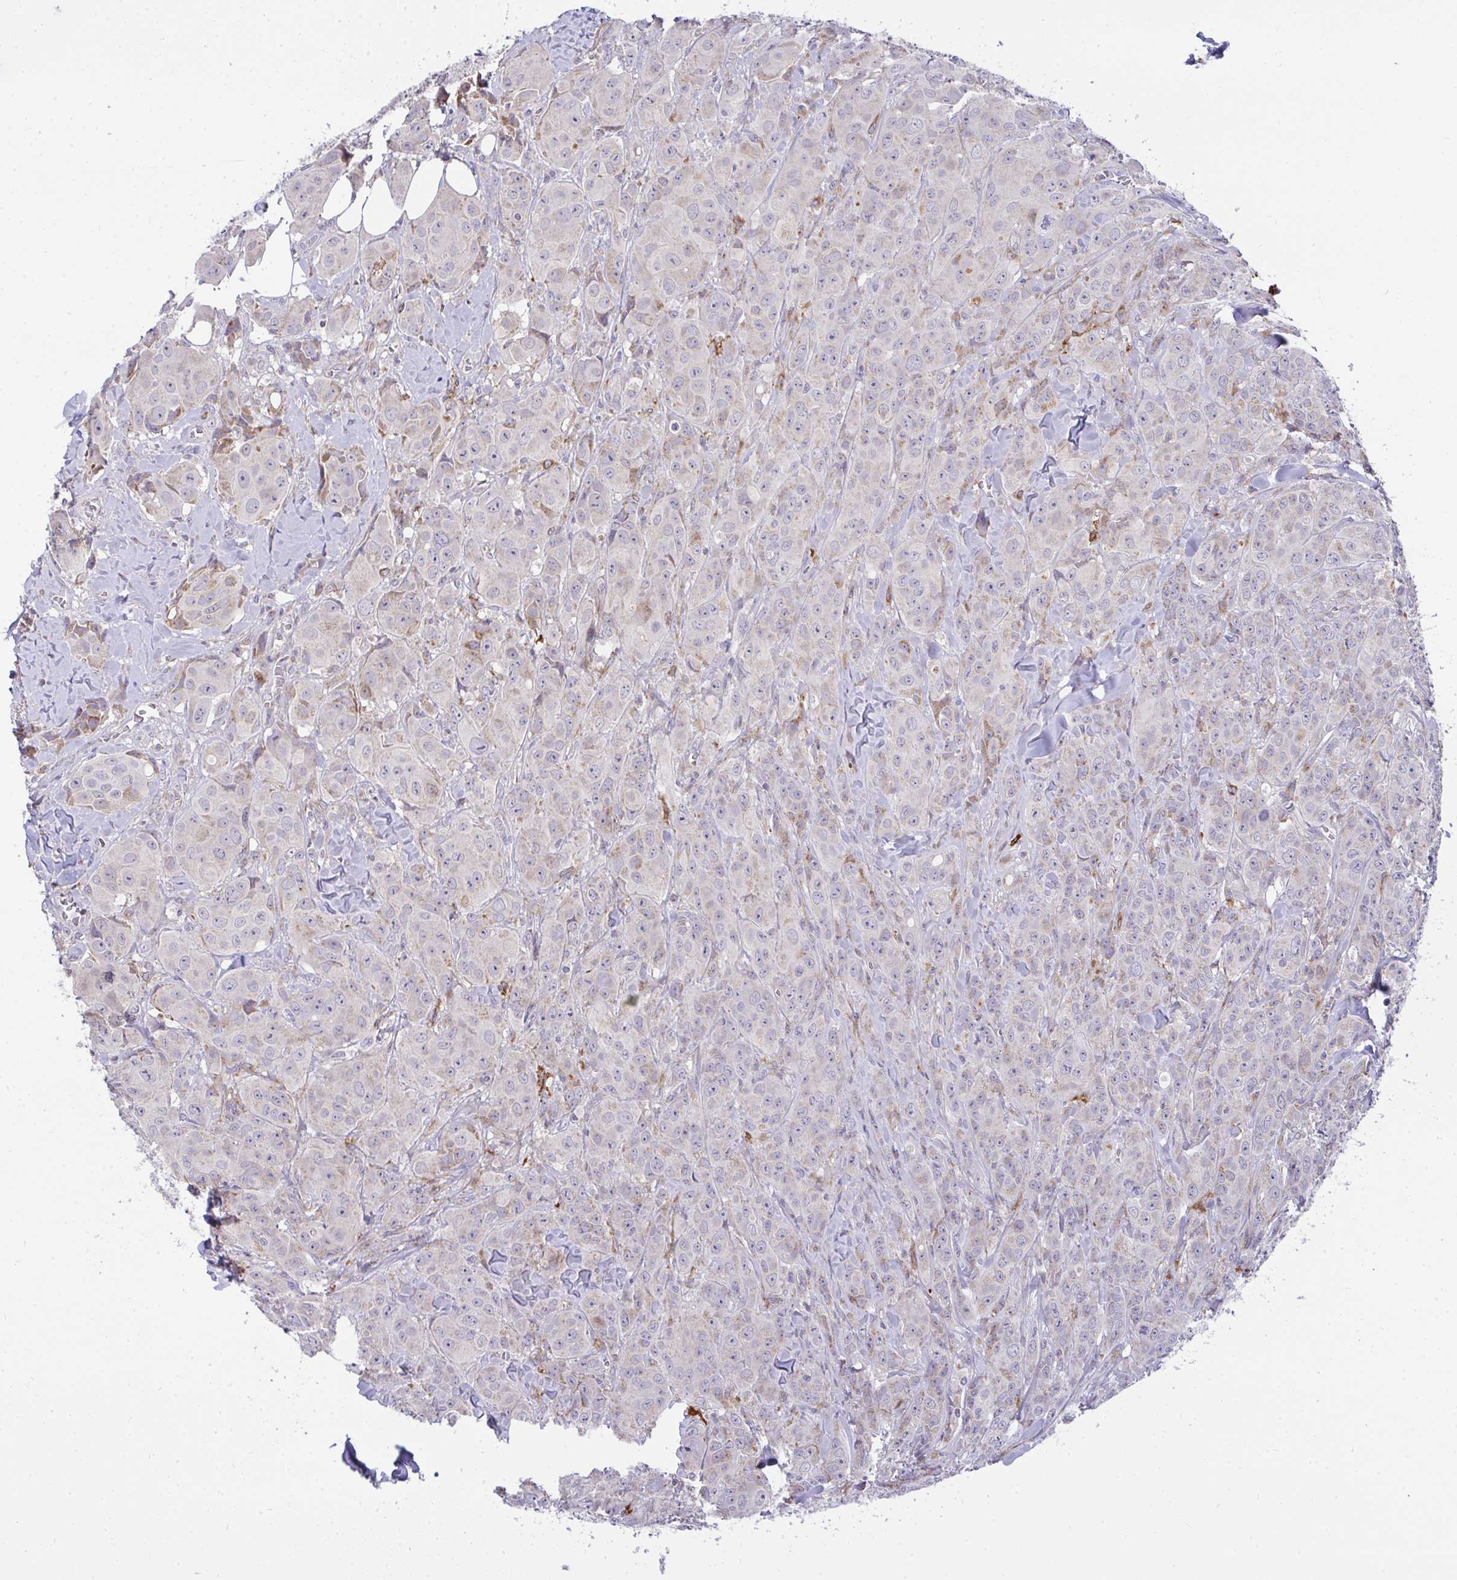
{"staining": {"intensity": "weak", "quantity": "<25%", "location": "cytoplasmic/membranous"}, "tissue": "breast cancer", "cell_type": "Tumor cells", "image_type": "cancer", "snomed": [{"axis": "morphology", "description": "Normal tissue, NOS"}, {"axis": "morphology", "description": "Duct carcinoma"}, {"axis": "topography", "description": "Breast"}], "caption": "This is an immunohistochemistry image of intraductal carcinoma (breast). There is no positivity in tumor cells.", "gene": "SRRM4", "patient": {"sex": "female", "age": 43}}